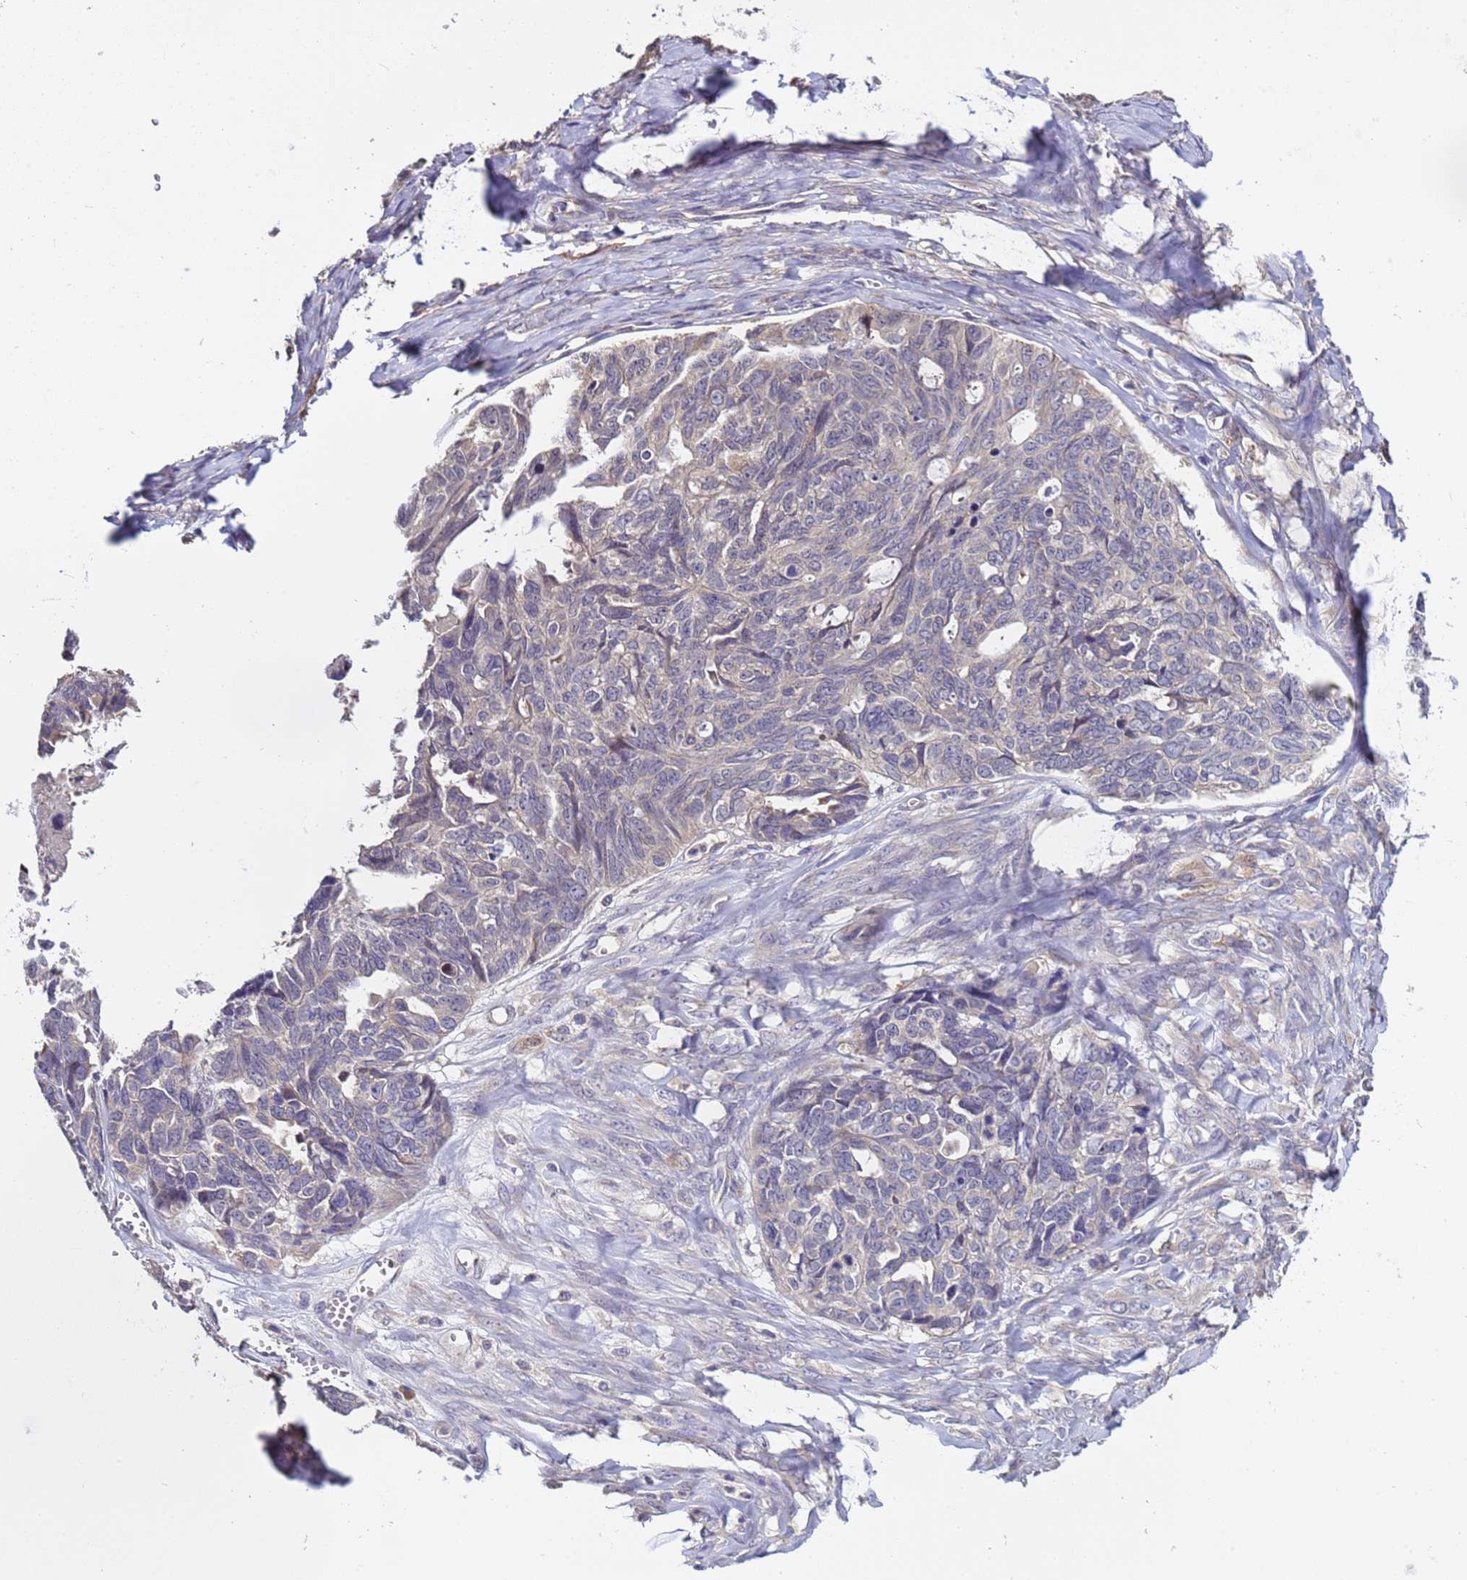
{"staining": {"intensity": "negative", "quantity": "none", "location": "none"}, "tissue": "ovarian cancer", "cell_type": "Tumor cells", "image_type": "cancer", "snomed": [{"axis": "morphology", "description": "Cystadenocarcinoma, serous, NOS"}, {"axis": "topography", "description": "Ovary"}], "caption": "A high-resolution micrograph shows IHC staining of ovarian cancer, which displays no significant expression in tumor cells. (DAB (3,3'-diaminobenzidine) immunohistochemistry, high magnification).", "gene": "ELMOD2", "patient": {"sex": "female", "age": 79}}